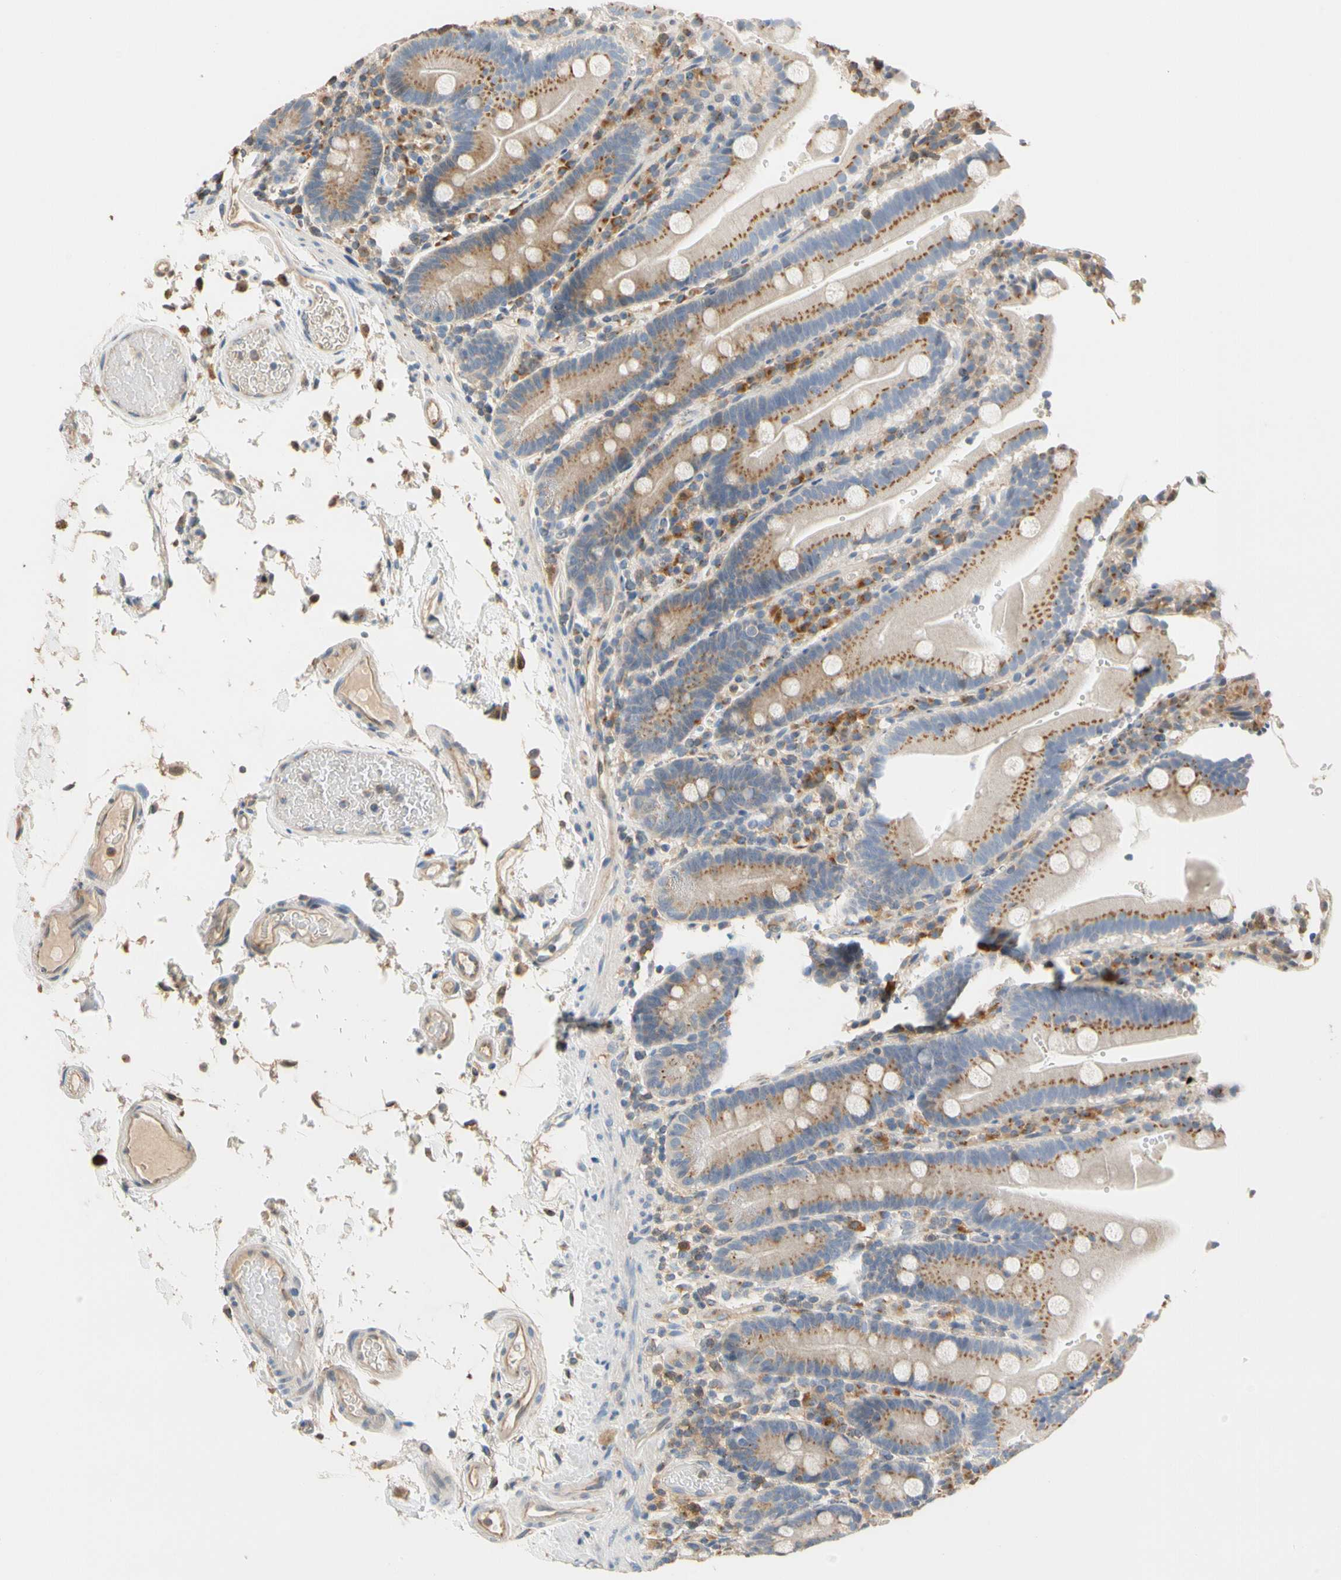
{"staining": {"intensity": "moderate", "quantity": ">75%", "location": "cytoplasmic/membranous"}, "tissue": "duodenum", "cell_type": "Glandular cells", "image_type": "normal", "snomed": [{"axis": "morphology", "description": "Normal tissue, NOS"}, {"axis": "topography", "description": "Small intestine, NOS"}], "caption": "Moderate cytoplasmic/membranous positivity for a protein is identified in about >75% of glandular cells of benign duodenum using immunohistochemistry.", "gene": "GPSM2", "patient": {"sex": "female", "age": 71}}